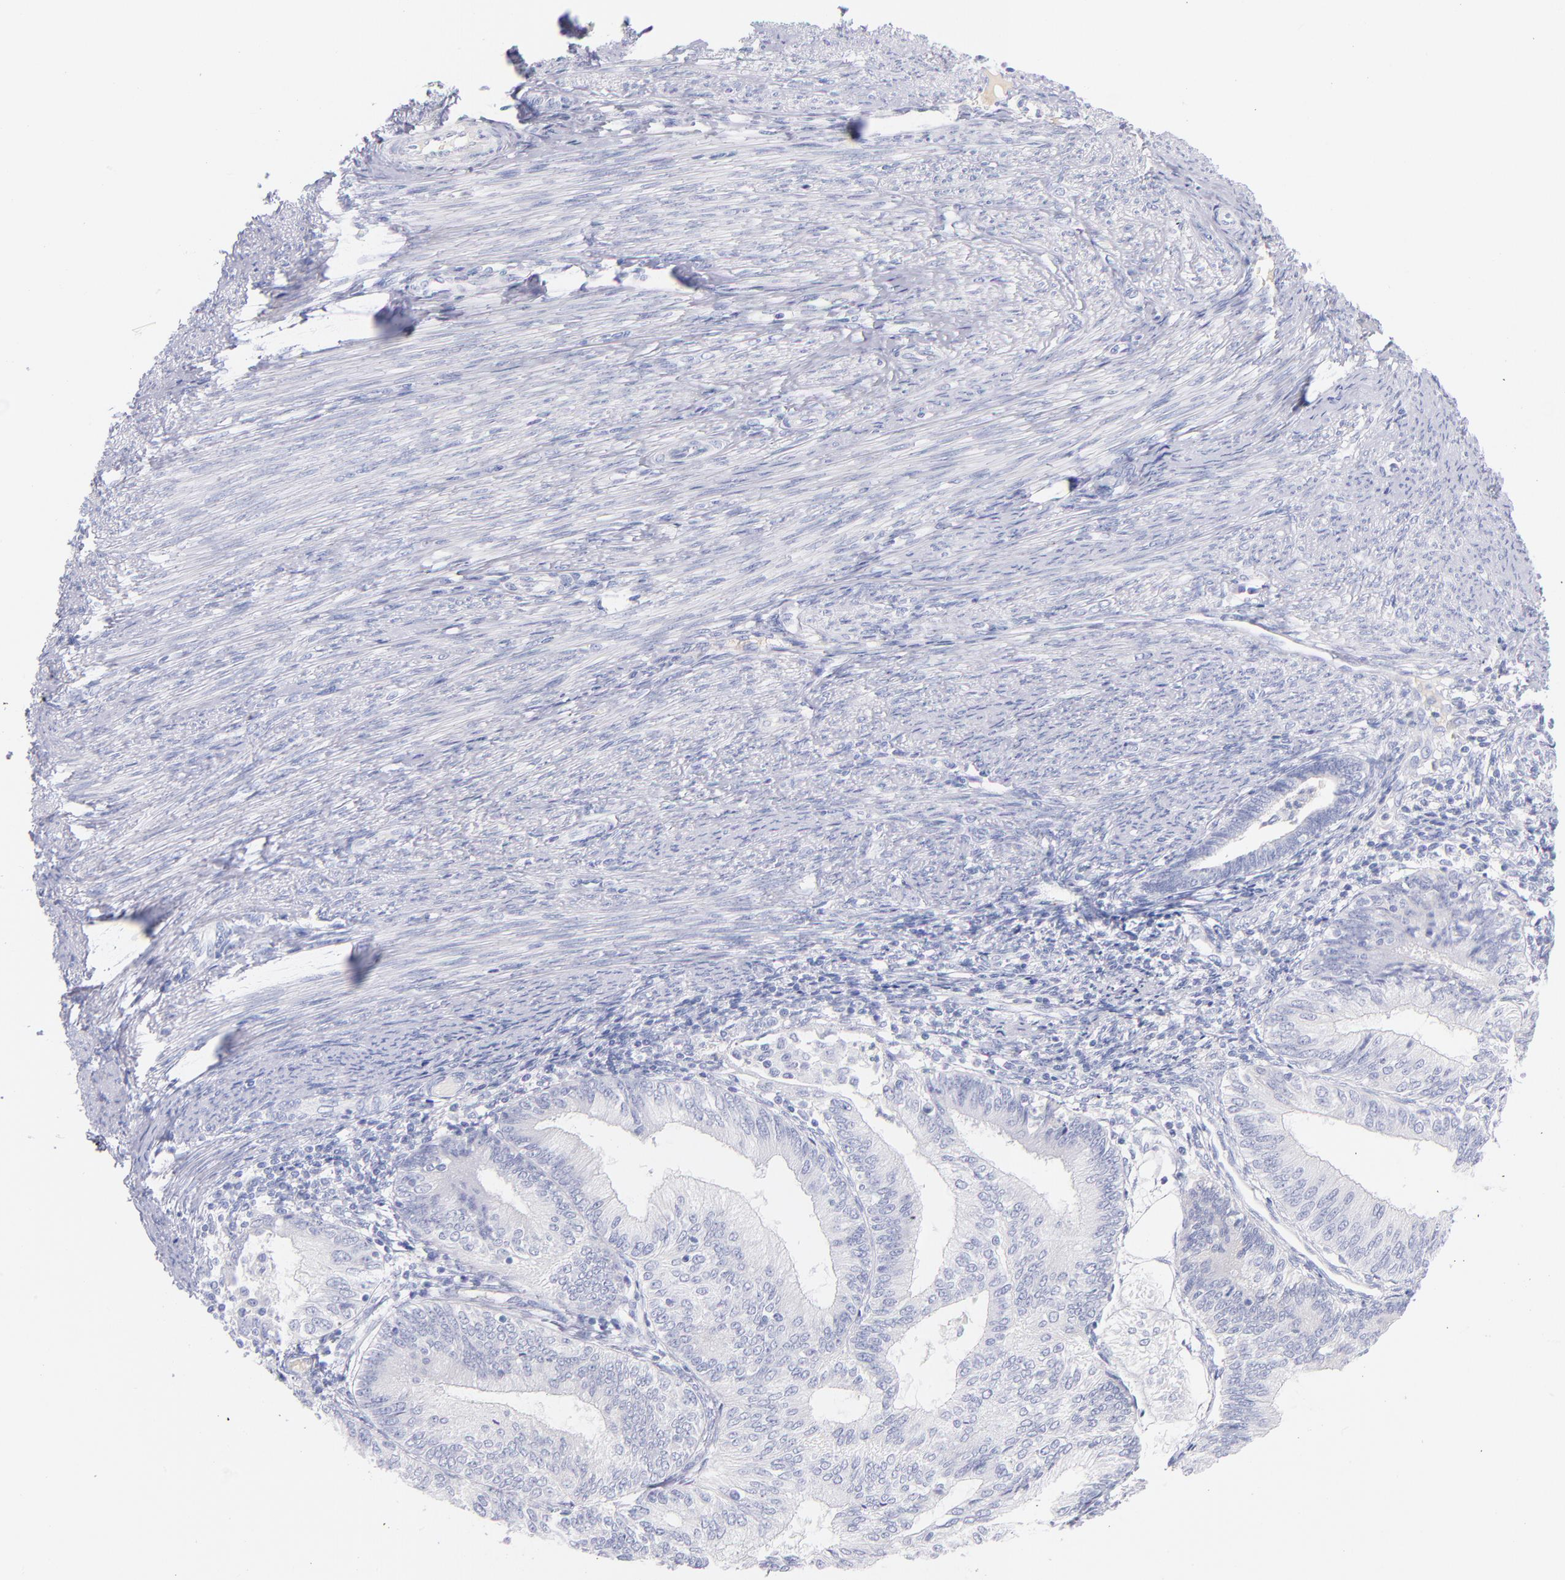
{"staining": {"intensity": "negative", "quantity": "none", "location": "none"}, "tissue": "endometrial cancer", "cell_type": "Tumor cells", "image_type": "cancer", "snomed": [{"axis": "morphology", "description": "Adenocarcinoma, NOS"}, {"axis": "topography", "description": "Endometrium"}], "caption": "DAB immunohistochemical staining of adenocarcinoma (endometrial) demonstrates no significant expression in tumor cells.", "gene": "HP", "patient": {"sex": "female", "age": 55}}